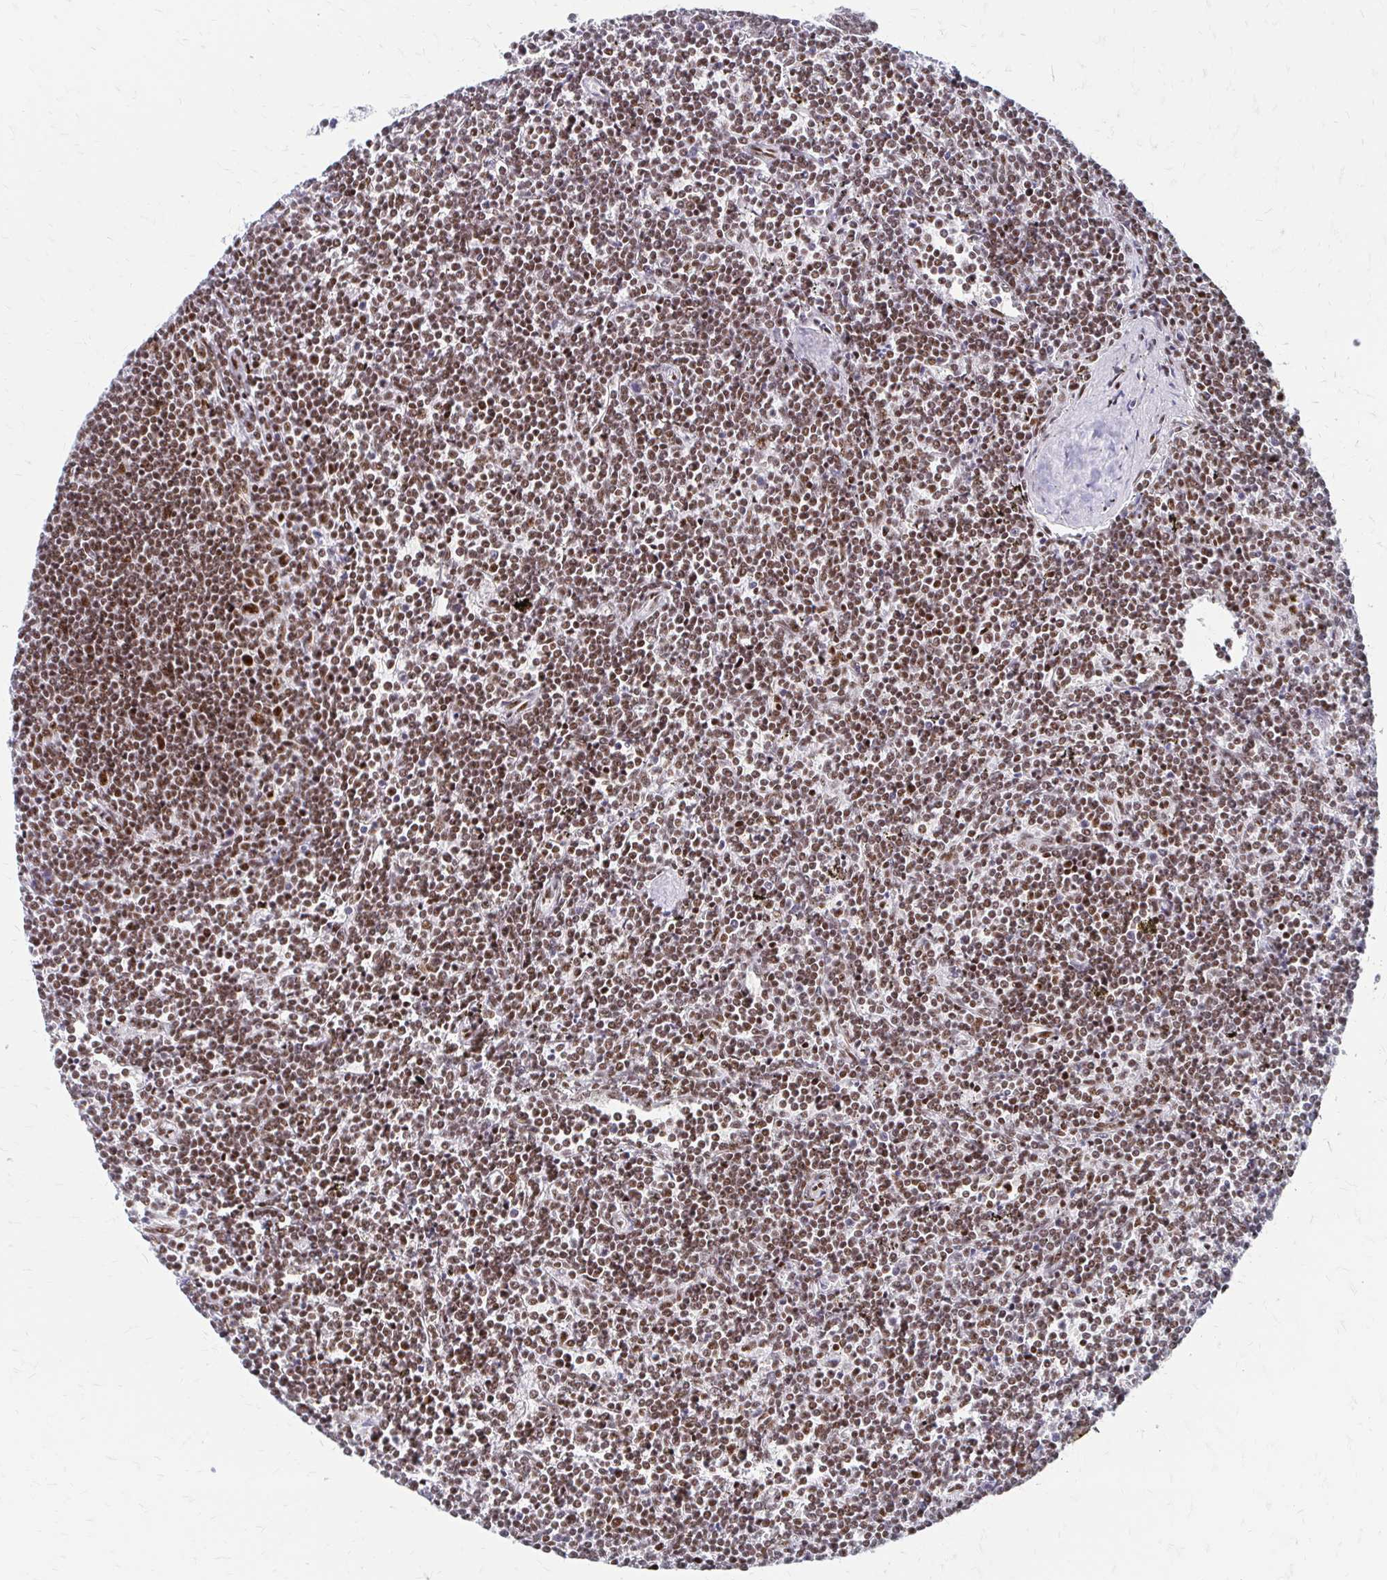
{"staining": {"intensity": "moderate", "quantity": ">75%", "location": "nuclear"}, "tissue": "lymphoma", "cell_type": "Tumor cells", "image_type": "cancer", "snomed": [{"axis": "morphology", "description": "Malignant lymphoma, non-Hodgkin's type, Low grade"}, {"axis": "topography", "description": "Spleen"}], "caption": "A brown stain shows moderate nuclear positivity of a protein in human lymphoma tumor cells. The staining was performed using DAB to visualize the protein expression in brown, while the nuclei were stained in blue with hematoxylin (Magnification: 20x).", "gene": "CNKSR3", "patient": {"sex": "male", "age": 78}}